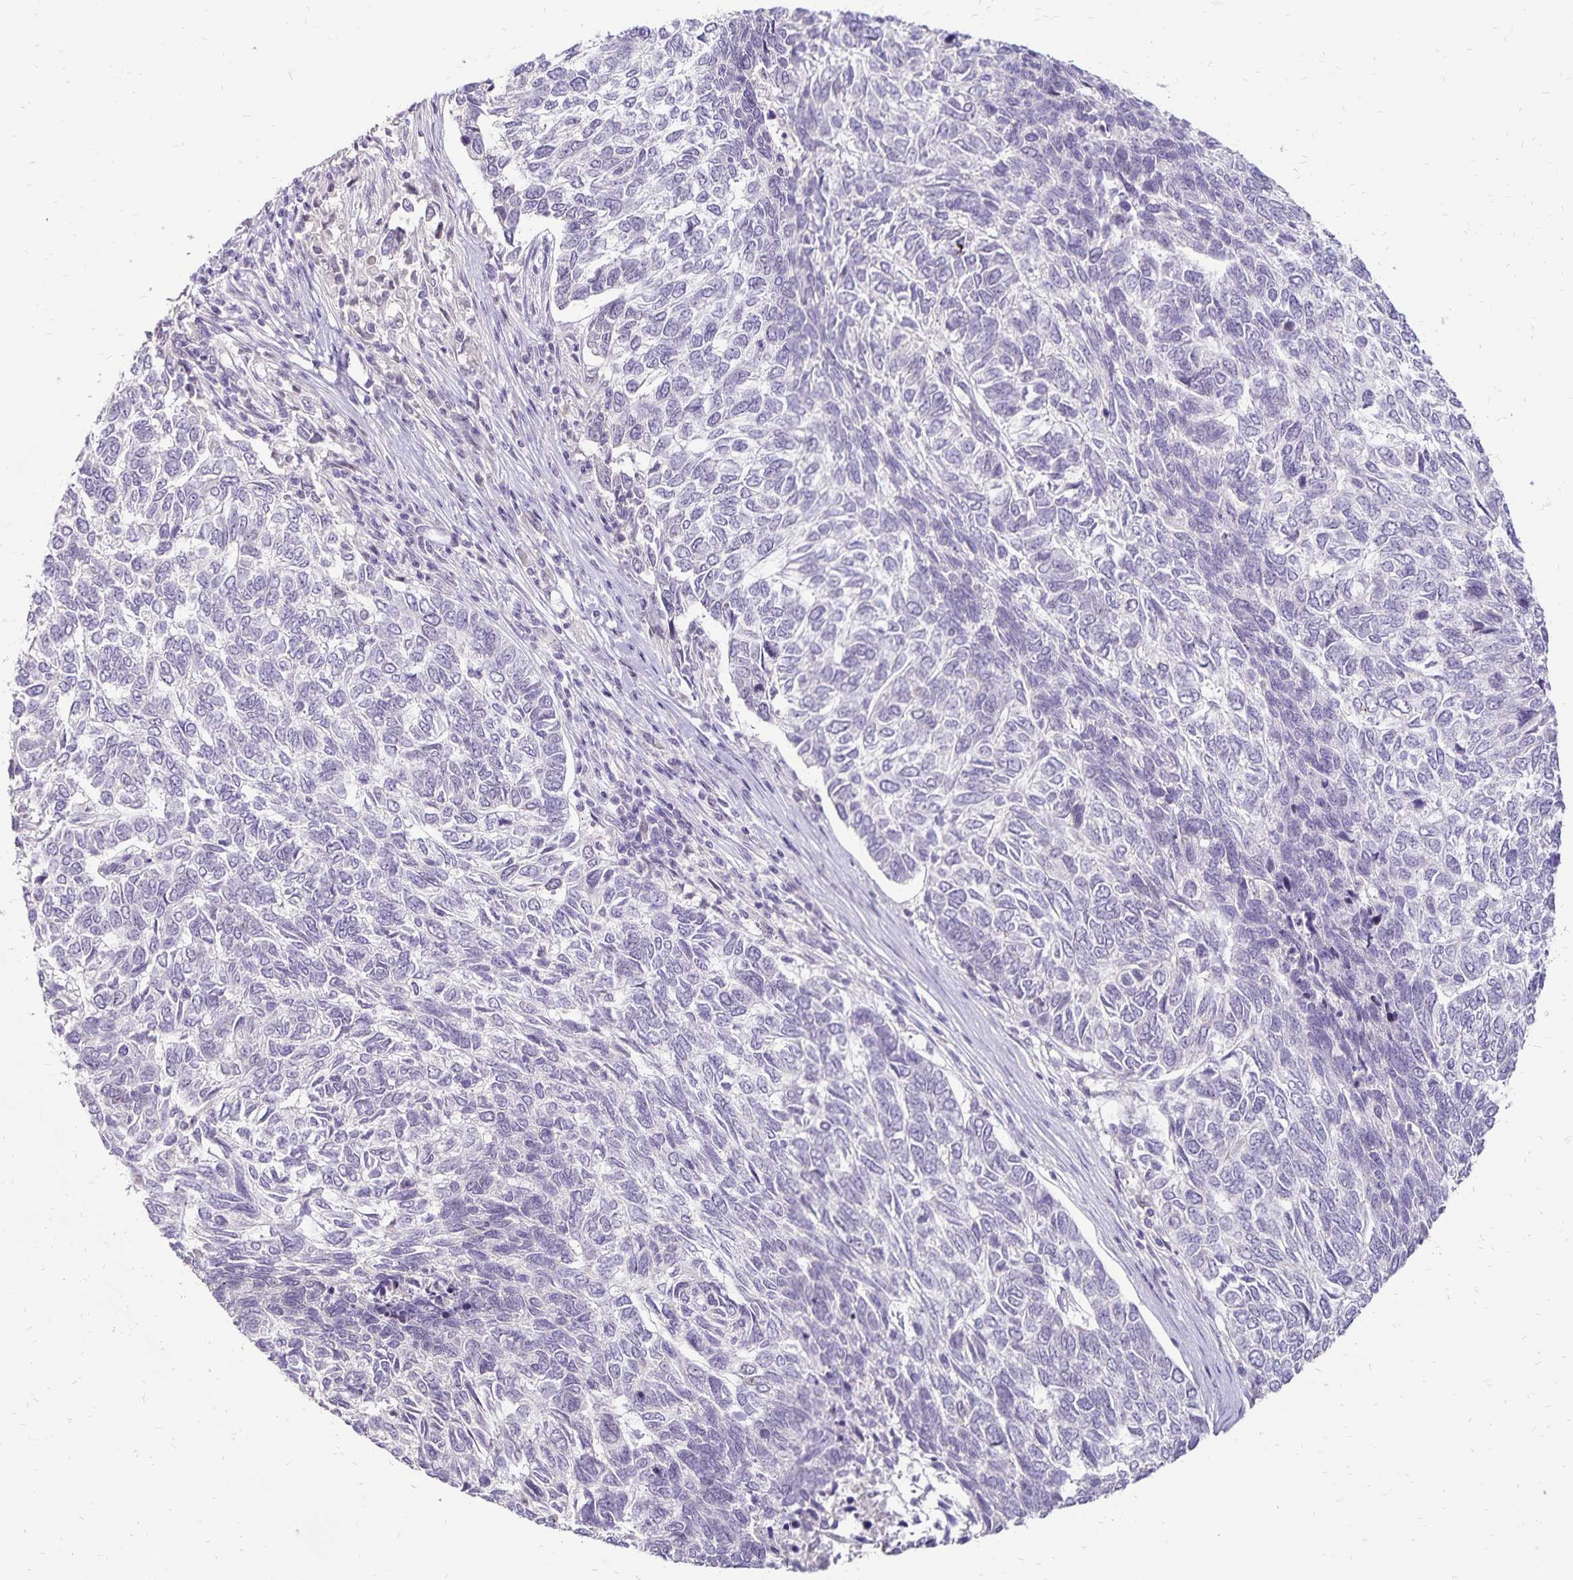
{"staining": {"intensity": "negative", "quantity": "none", "location": "none"}, "tissue": "skin cancer", "cell_type": "Tumor cells", "image_type": "cancer", "snomed": [{"axis": "morphology", "description": "Basal cell carcinoma"}, {"axis": "topography", "description": "Skin"}], "caption": "A photomicrograph of human skin basal cell carcinoma is negative for staining in tumor cells.", "gene": "POLB", "patient": {"sex": "female", "age": 65}}